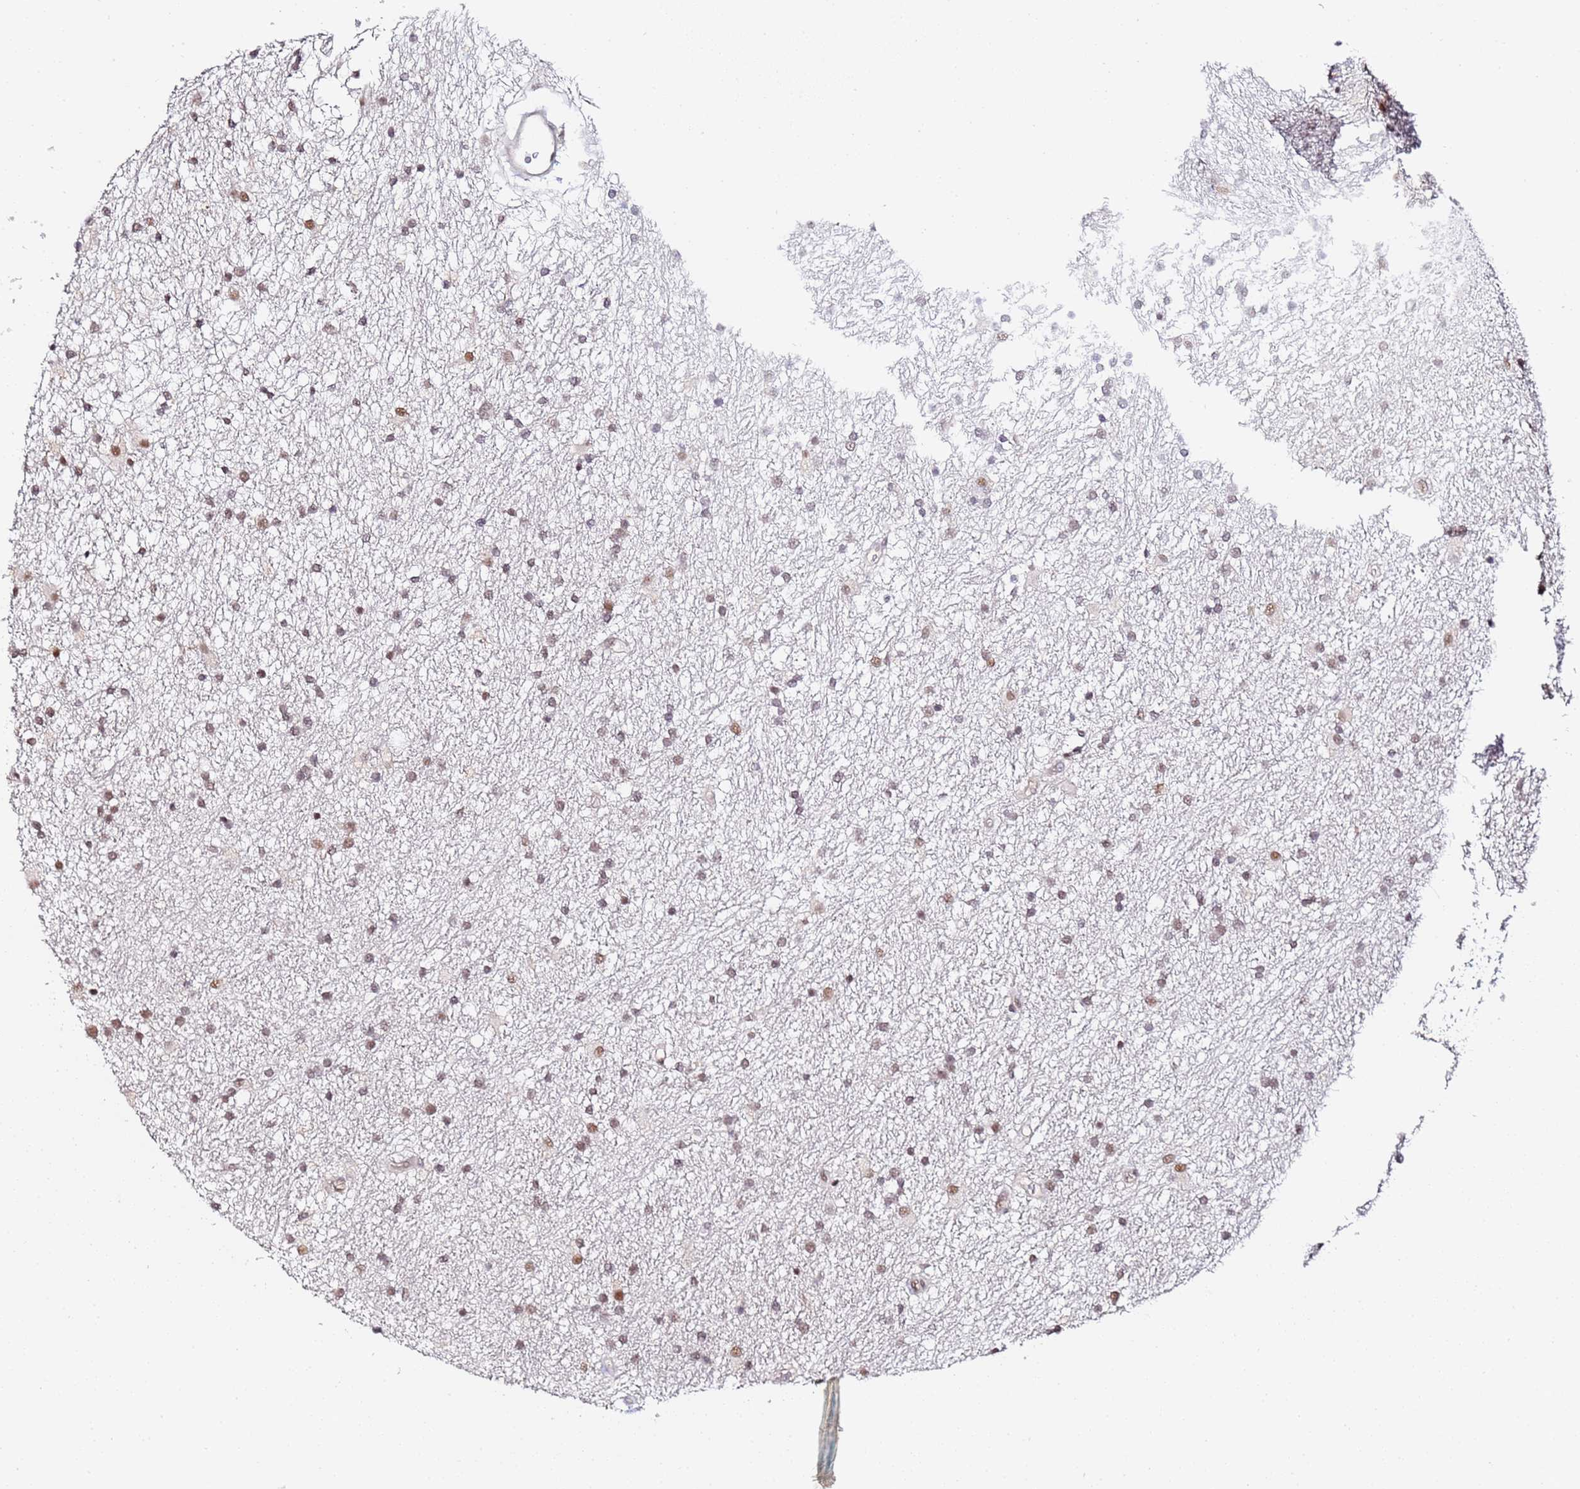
{"staining": {"intensity": "moderate", "quantity": "<25%", "location": "nuclear"}, "tissue": "glioma", "cell_type": "Tumor cells", "image_type": "cancer", "snomed": [{"axis": "morphology", "description": "Glioma, malignant, High grade"}, {"axis": "topography", "description": "Brain"}], "caption": "Tumor cells show moderate nuclear expression in about <25% of cells in glioma. The staining was performed using DAB to visualize the protein expression in brown, while the nuclei were stained in blue with hematoxylin (Magnification: 20x).", "gene": "LSM3", "patient": {"sex": "male", "age": 77}}